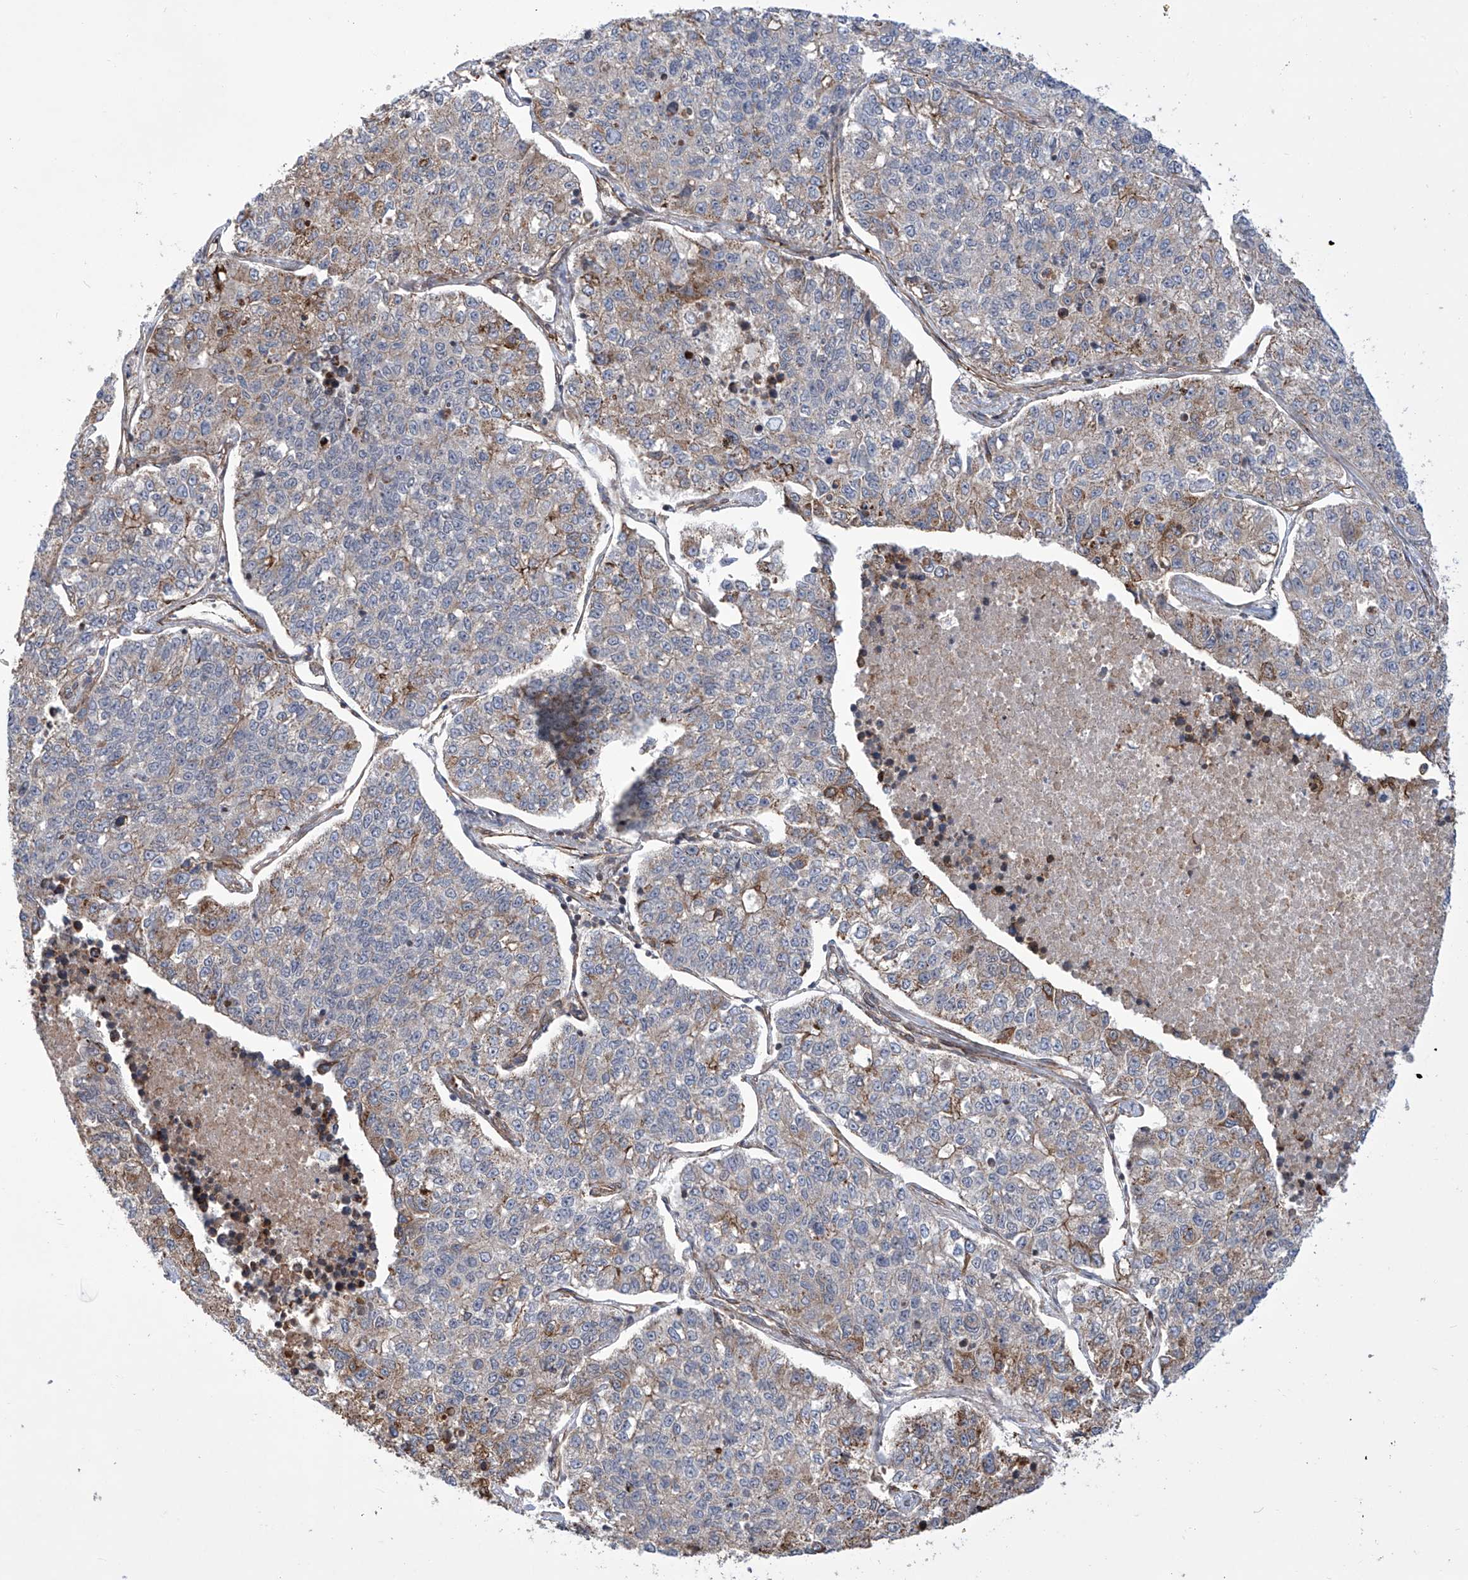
{"staining": {"intensity": "weak", "quantity": "<25%", "location": "cytoplasmic/membranous"}, "tissue": "lung cancer", "cell_type": "Tumor cells", "image_type": "cancer", "snomed": [{"axis": "morphology", "description": "Adenocarcinoma, NOS"}, {"axis": "topography", "description": "Lung"}], "caption": "The immunohistochemistry (IHC) image has no significant staining in tumor cells of lung cancer (adenocarcinoma) tissue.", "gene": "APAF1", "patient": {"sex": "male", "age": 49}}